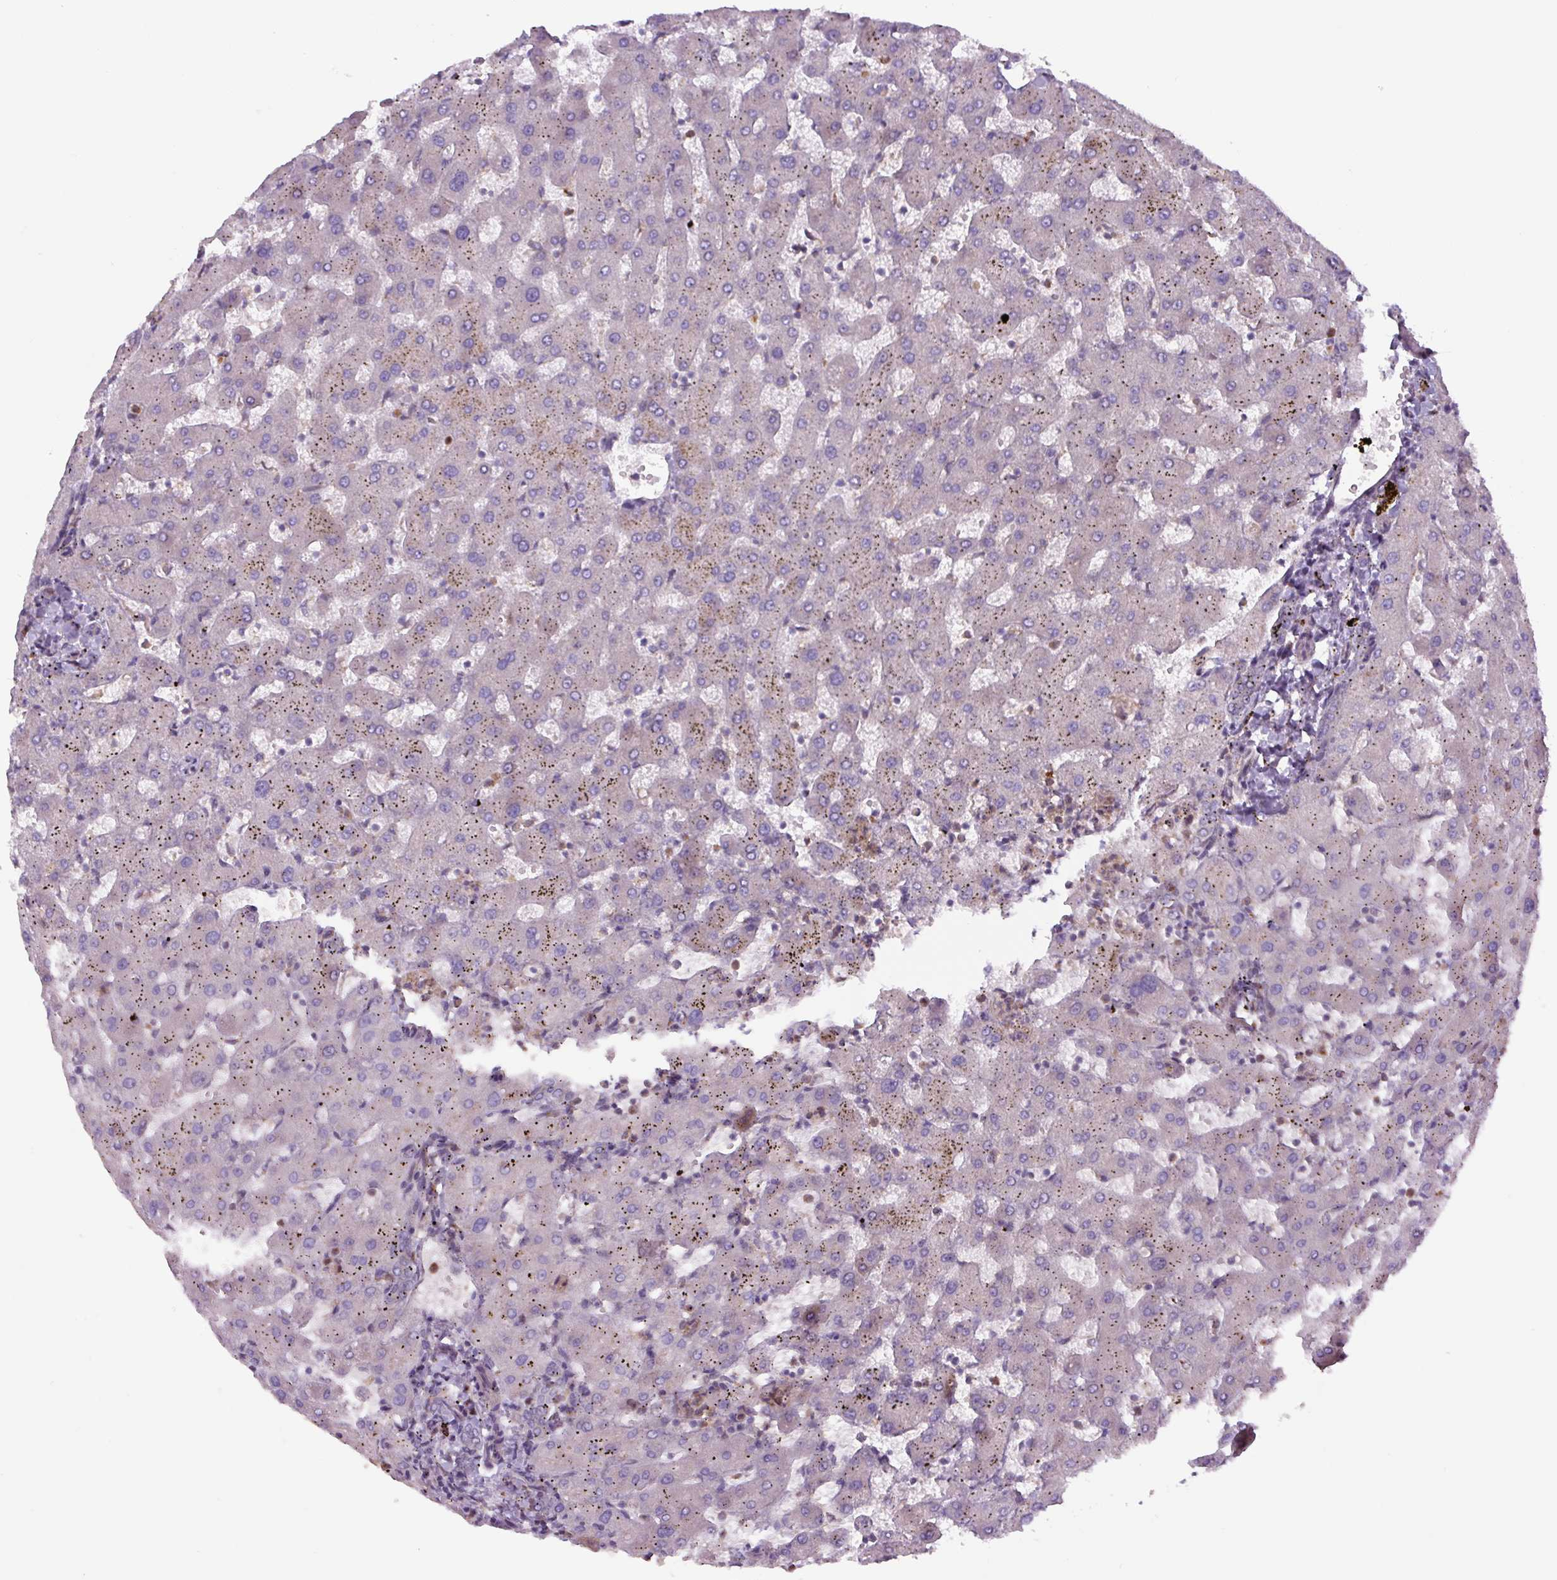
{"staining": {"intensity": "moderate", "quantity": ">75%", "location": "cytoplasmic/membranous"}, "tissue": "liver", "cell_type": "Cholangiocytes", "image_type": "normal", "snomed": [{"axis": "morphology", "description": "Normal tissue, NOS"}, {"axis": "topography", "description": "Liver"}], "caption": "An immunohistochemistry (IHC) micrograph of normal tissue is shown. Protein staining in brown shows moderate cytoplasmic/membranous positivity in liver within cholangiocytes. (brown staining indicates protein expression, while blue staining denotes nuclei).", "gene": "ZSWIM7", "patient": {"sex": "female", "age": 63}}